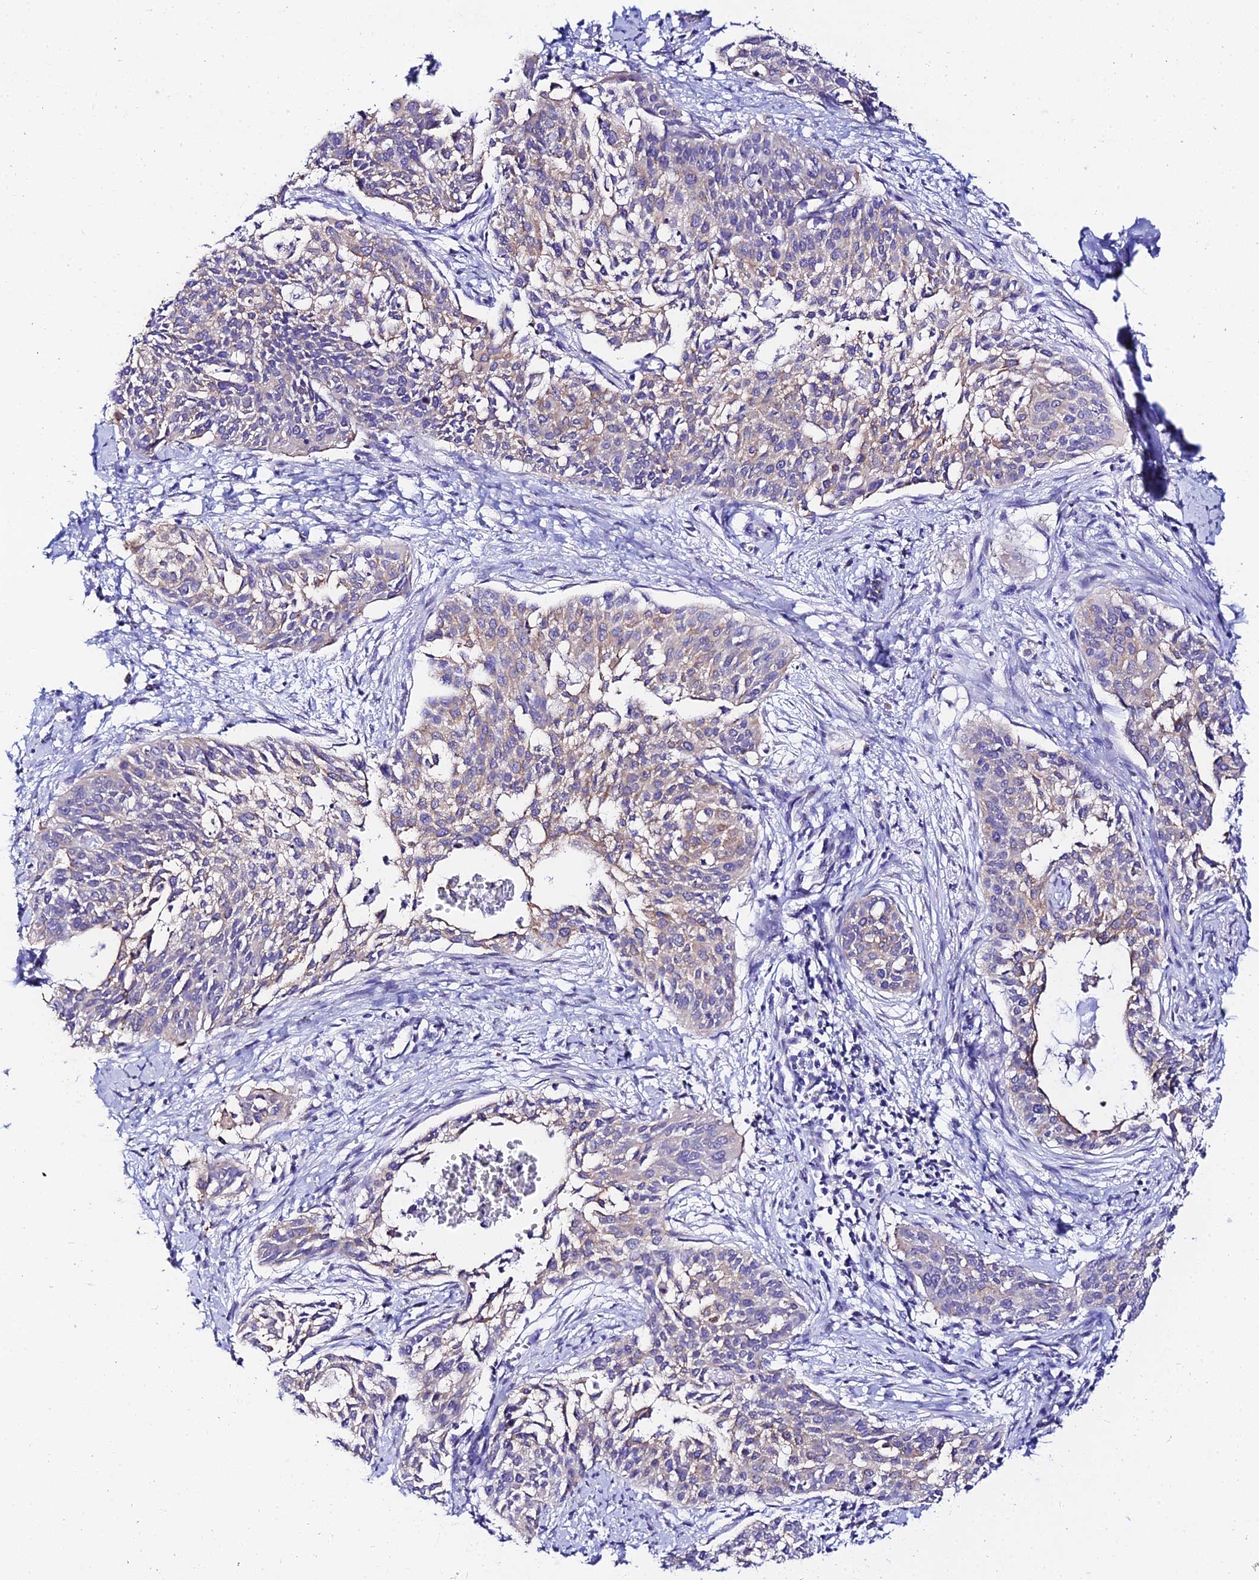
{"staining": {"intensity": "negative", "quantity": "none", "location": "none"}, "tissue": "cervical cancer", "cell_type": "Tumor cells", "image_type": "cancer", "snomed": [{"axis": "morphology", "description": "Squamous cell carcinoma, NOS"}, {"axis": "topography", "description": "Cervix"}], "caption": "A high-resolution micrograph shows immunohistochemistry staining of cervical squamous cell carcinoma, which exhibits no significant staining in tumor cells.", "gene": "ATG16L2", "patient": {"sex": "female", "age": 44}}